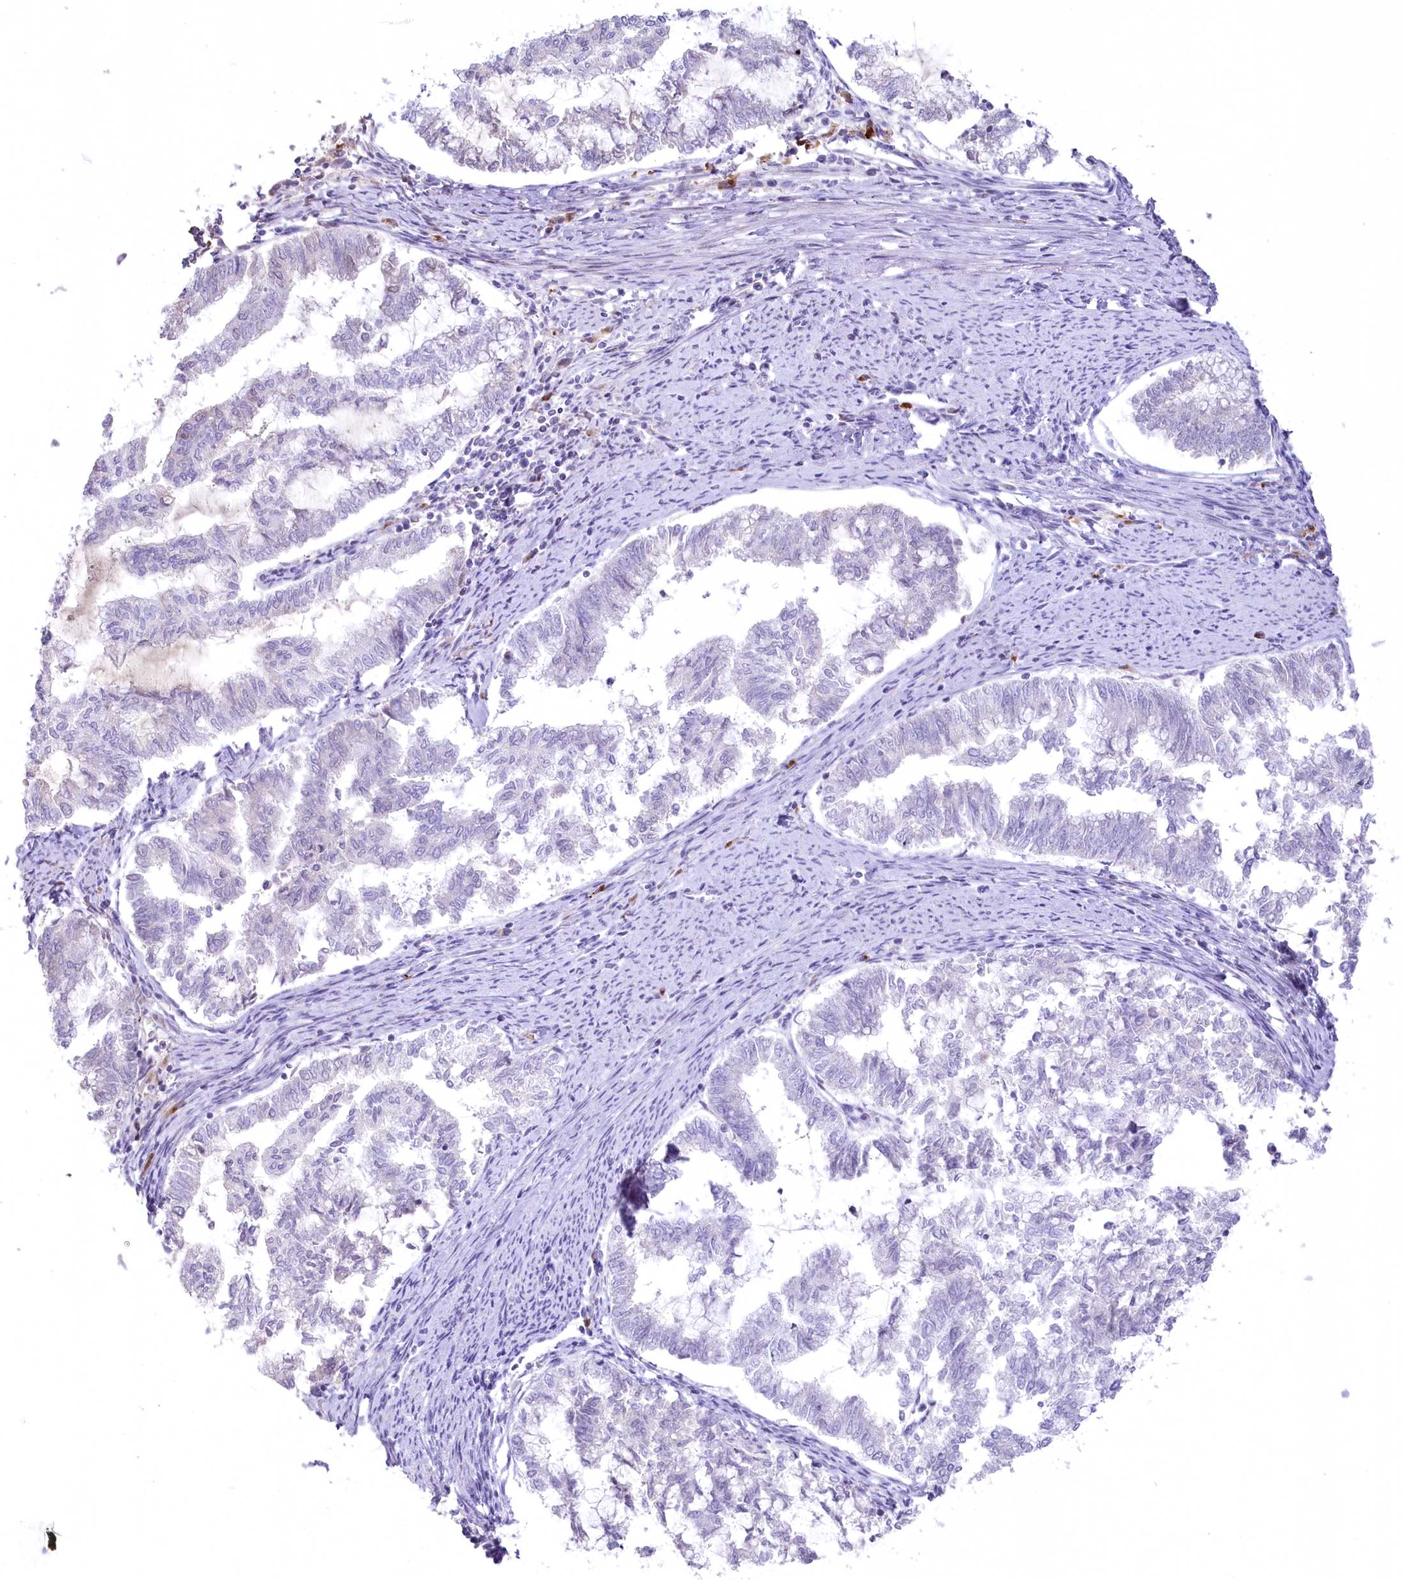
{"staining": {"intensity": "negative", "quantity": "none", "location": "none"}, "tissue": "endometrial cancer", "cell_type": "Tumor cells", "image_type": "cancer", "snomed": [{"axis": "morphology", "description": "Adenocarcinoma, NOS"}, {"axis": "topography", "description": "Endometrium"}], "caption": "This micrograph is of adenocarcinoma (endometrial) stained with immunohistochemistry (IHC) to label a protein in brown with the nuclei are counter-stained blue. There is no expression in tumor cells.", "gene": "MYOZ1", "patient": {"sex": "female", "age": 79}}